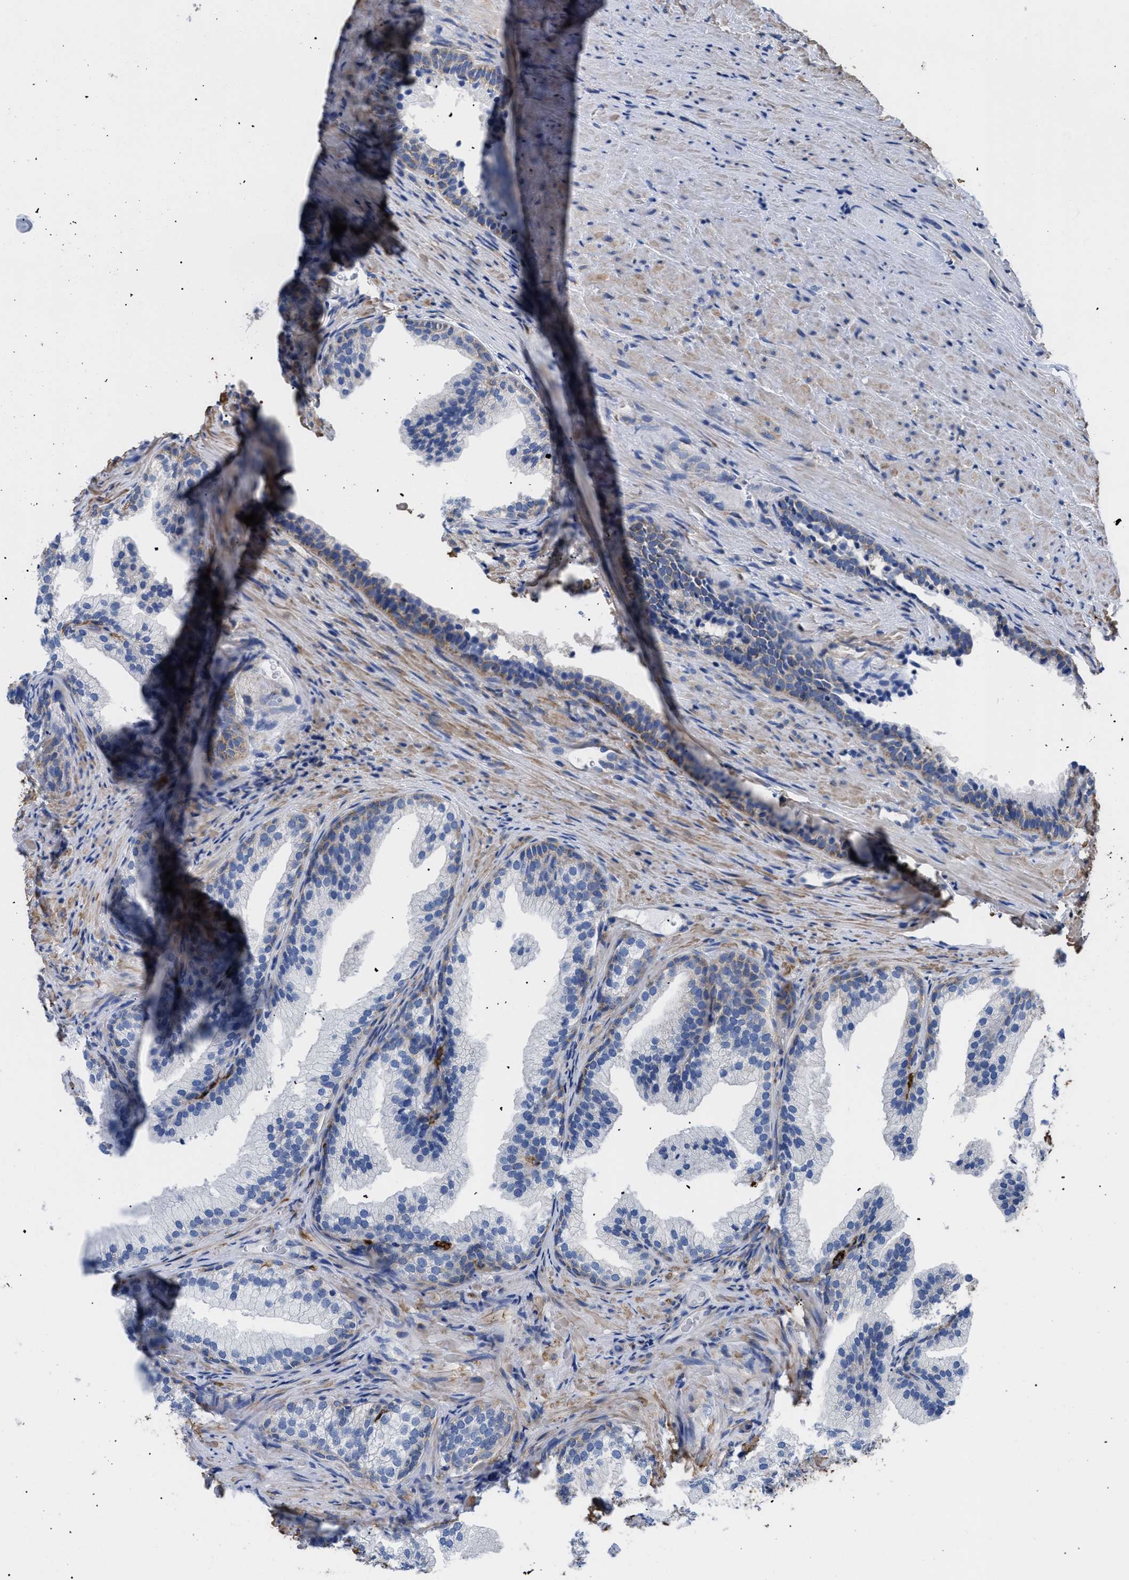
{"staining": {"intensity": "negative", "quantity": "none", "location": "none"}, "tissue": "prostate", "cell_type": "Glandular cells", "image_type": "normal", "snomed": [{"axis": "morphology", "description": "Normal tissue, NOS"}, {"axis": "topography", "description": "Prostate"}], "caption": "This is a histopathology image of IHC staining of benign prostate, which shows no expression in glandular cells.", "gene": "HLA", "patient": {"sex": "male", "age": 76}}